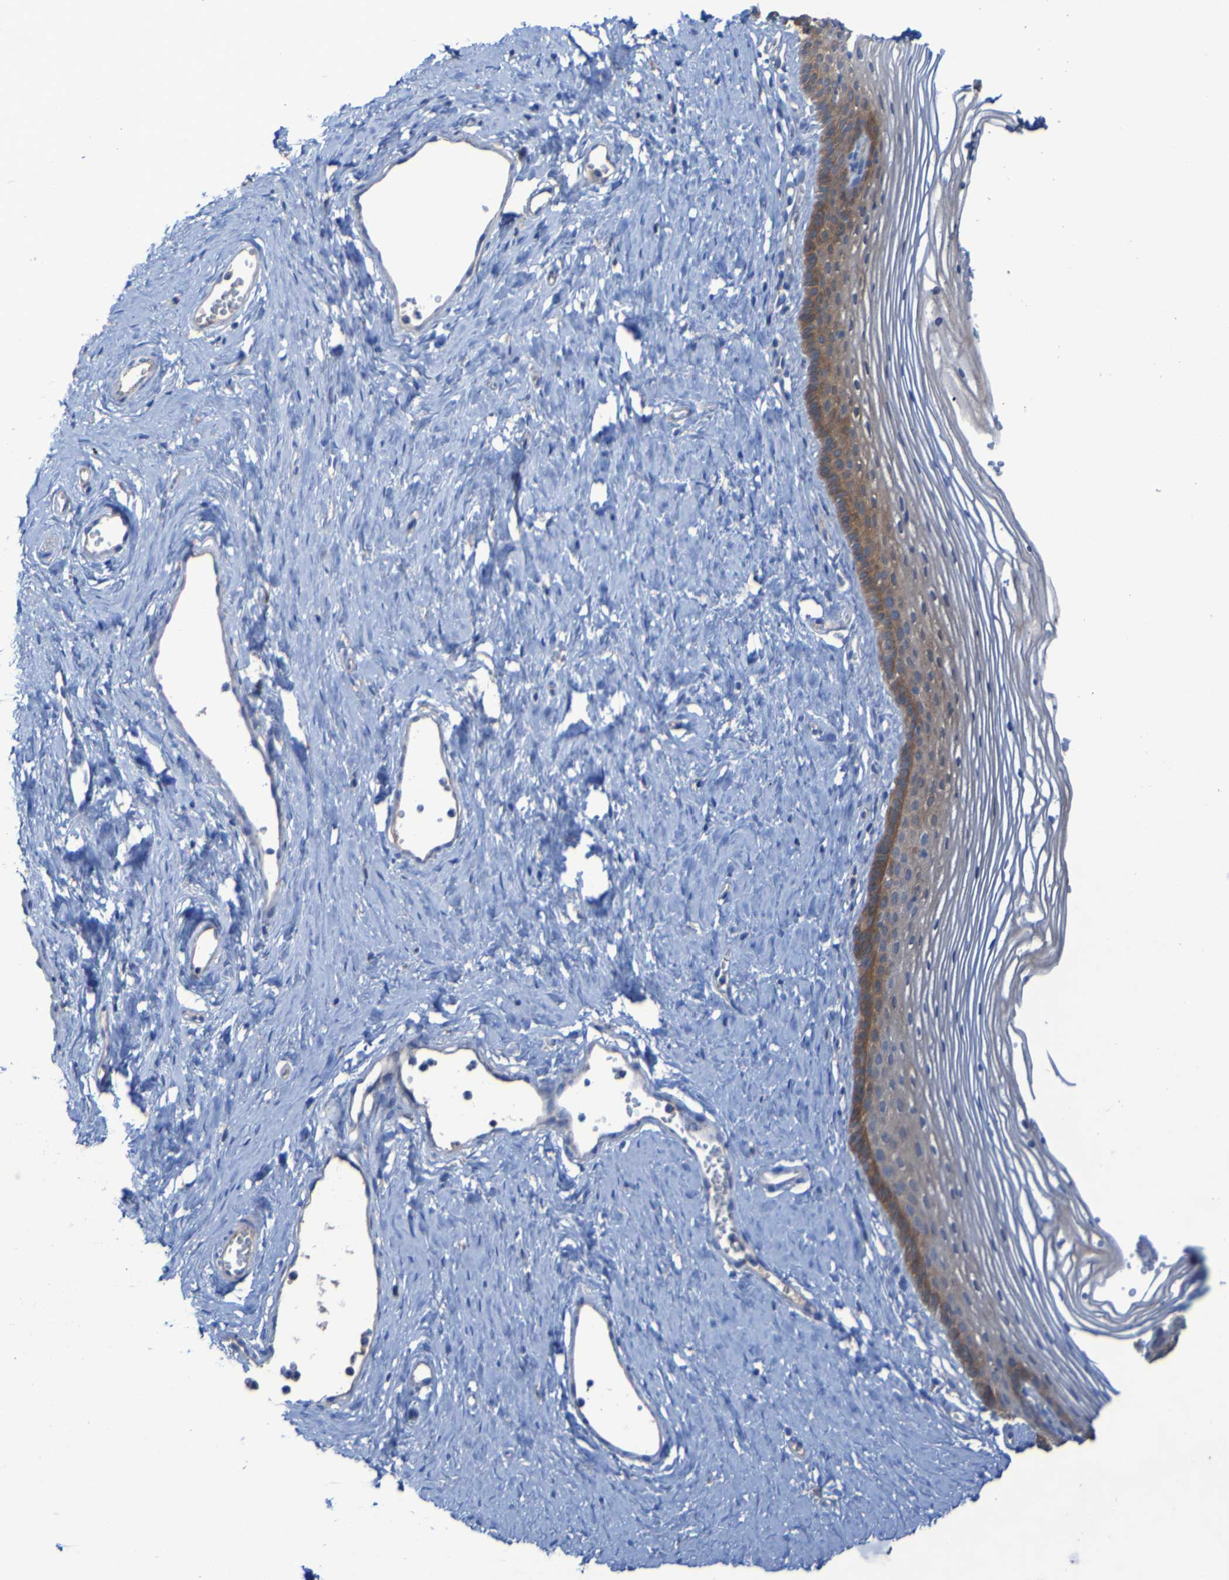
{"staining": {"intensity": "moderate", "quantity": "25%-75%", "location": "cytoplasmic/membranous"}, "tissue": "vagina", "cell_type": "Squamous epithelial cells", "image_type": "normal", "snomed": [{"axis": "morphology", "description": "Normal tissue, NOS"}, {"axis": "topography", "description": "Vagina"}], "caption": "Immunohistochemical staining of benign human vagina demonstrates moderate cytoplasmic/membranous protein positivity in about 25%-75% of squamous epithelial cells. (Stains: DAB (3,3'-diaminobenzidine) in brown, nuclei in blue, Microscopy: brightfield microscopy at high magnification).", "gene": "ARHGEF16", "patient": {"sex": "female", "age": 32}}